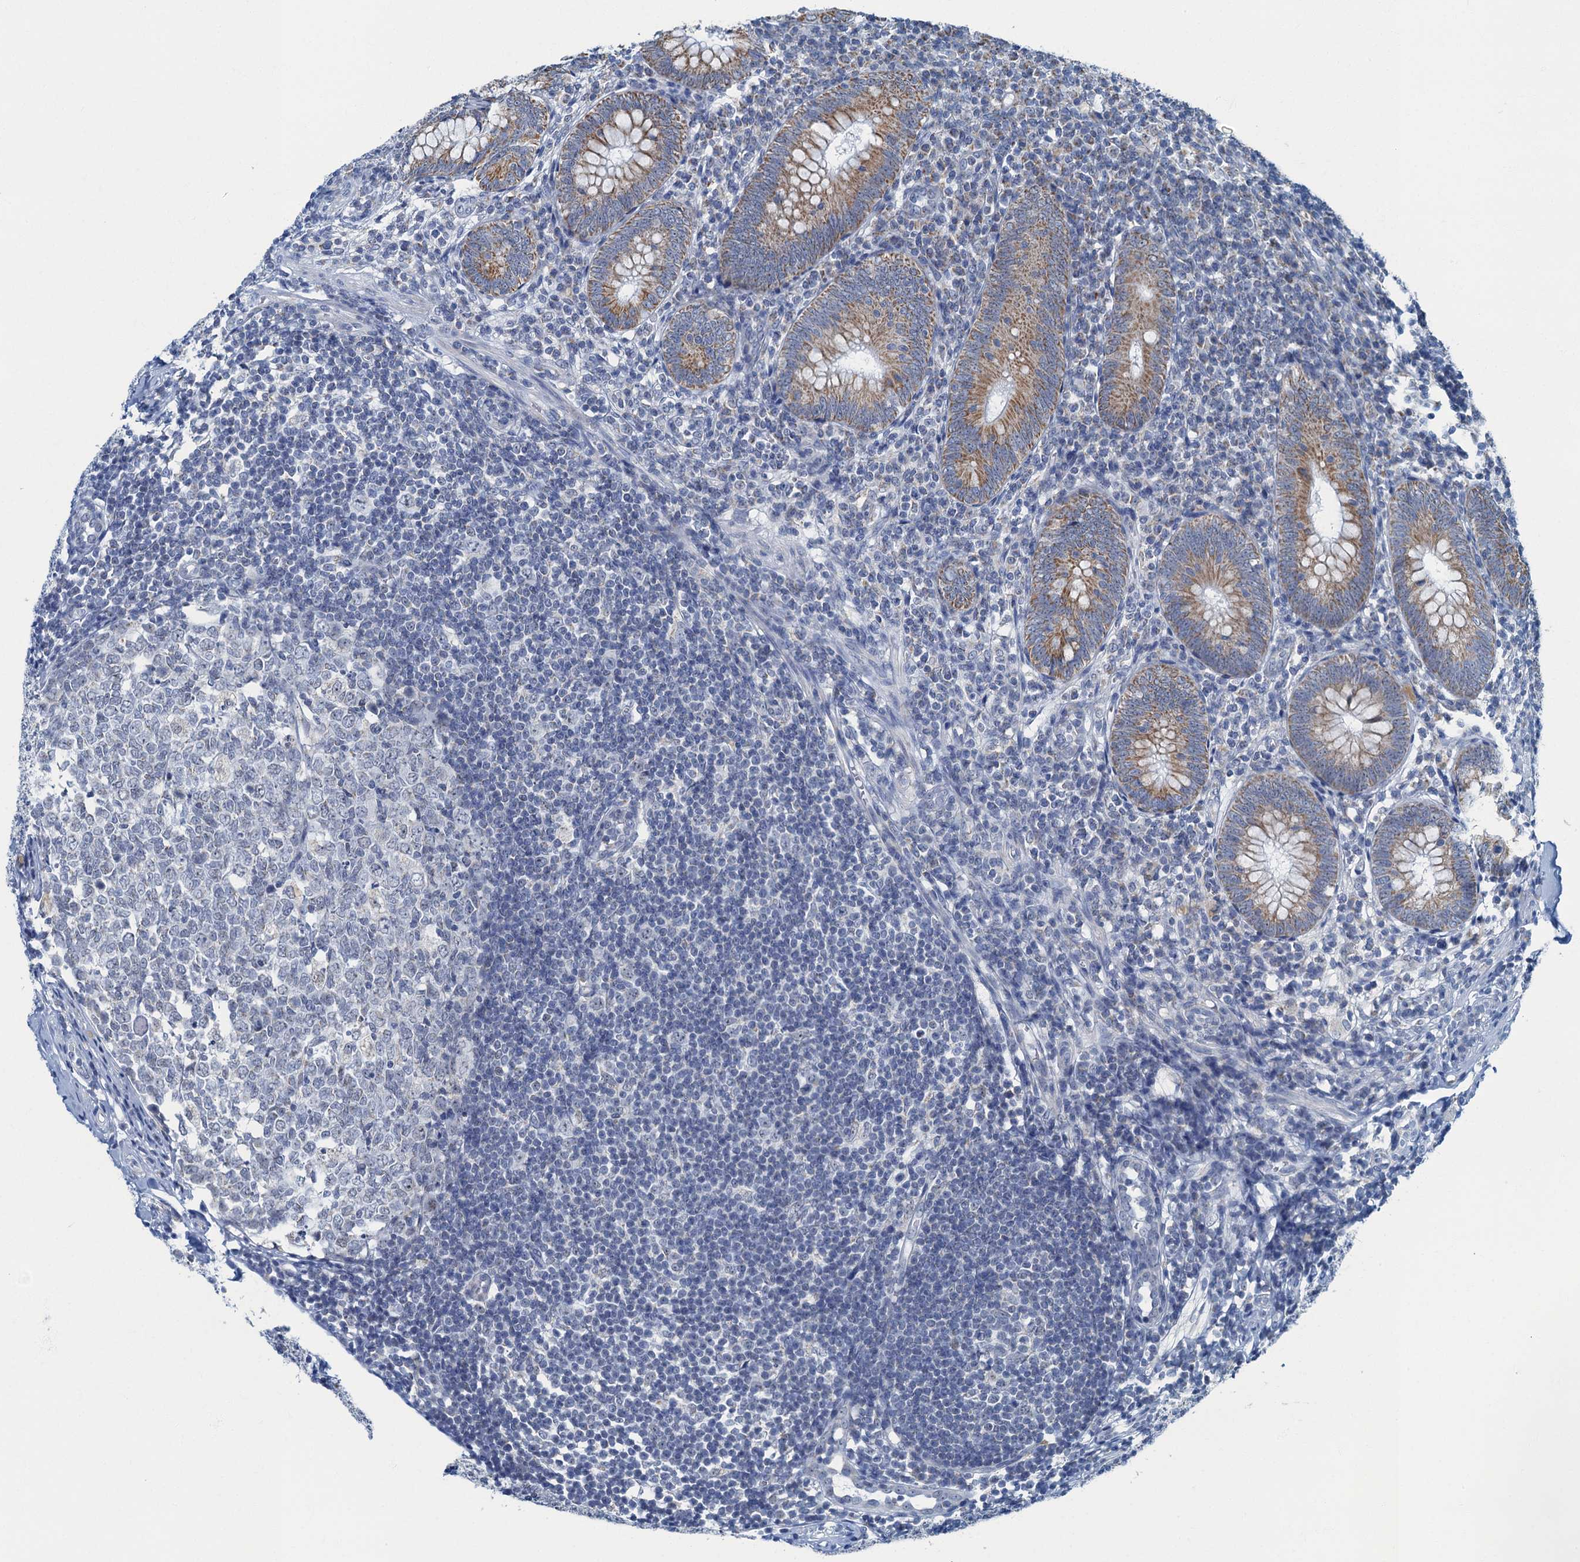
{"staining": {"intensity": "moderate", "quantity": ">75%", "location": "cytoplasmic/membranous"}, "tissue": "appendix", "cell_type": "Glandular cells", "image_type": "normal", "snomed": [{"axis": "morphology", "description": "Normal tissue, NOS"}, {"axis": "topography", "description": "Appendix"}], "caption": "Immunohistochemistry (IHC) (DAB) staining of unremarkable human appendix demonstrates moderate cytoplasmic/membranous protein staining in about >75% of glandular cells. (DAB (3,3'-diaminobenzidine) = brown stain, brightfield microscopy at high magnification).", "gene": "RAD9B", "patient": {"sex": "male", "age": 14}}